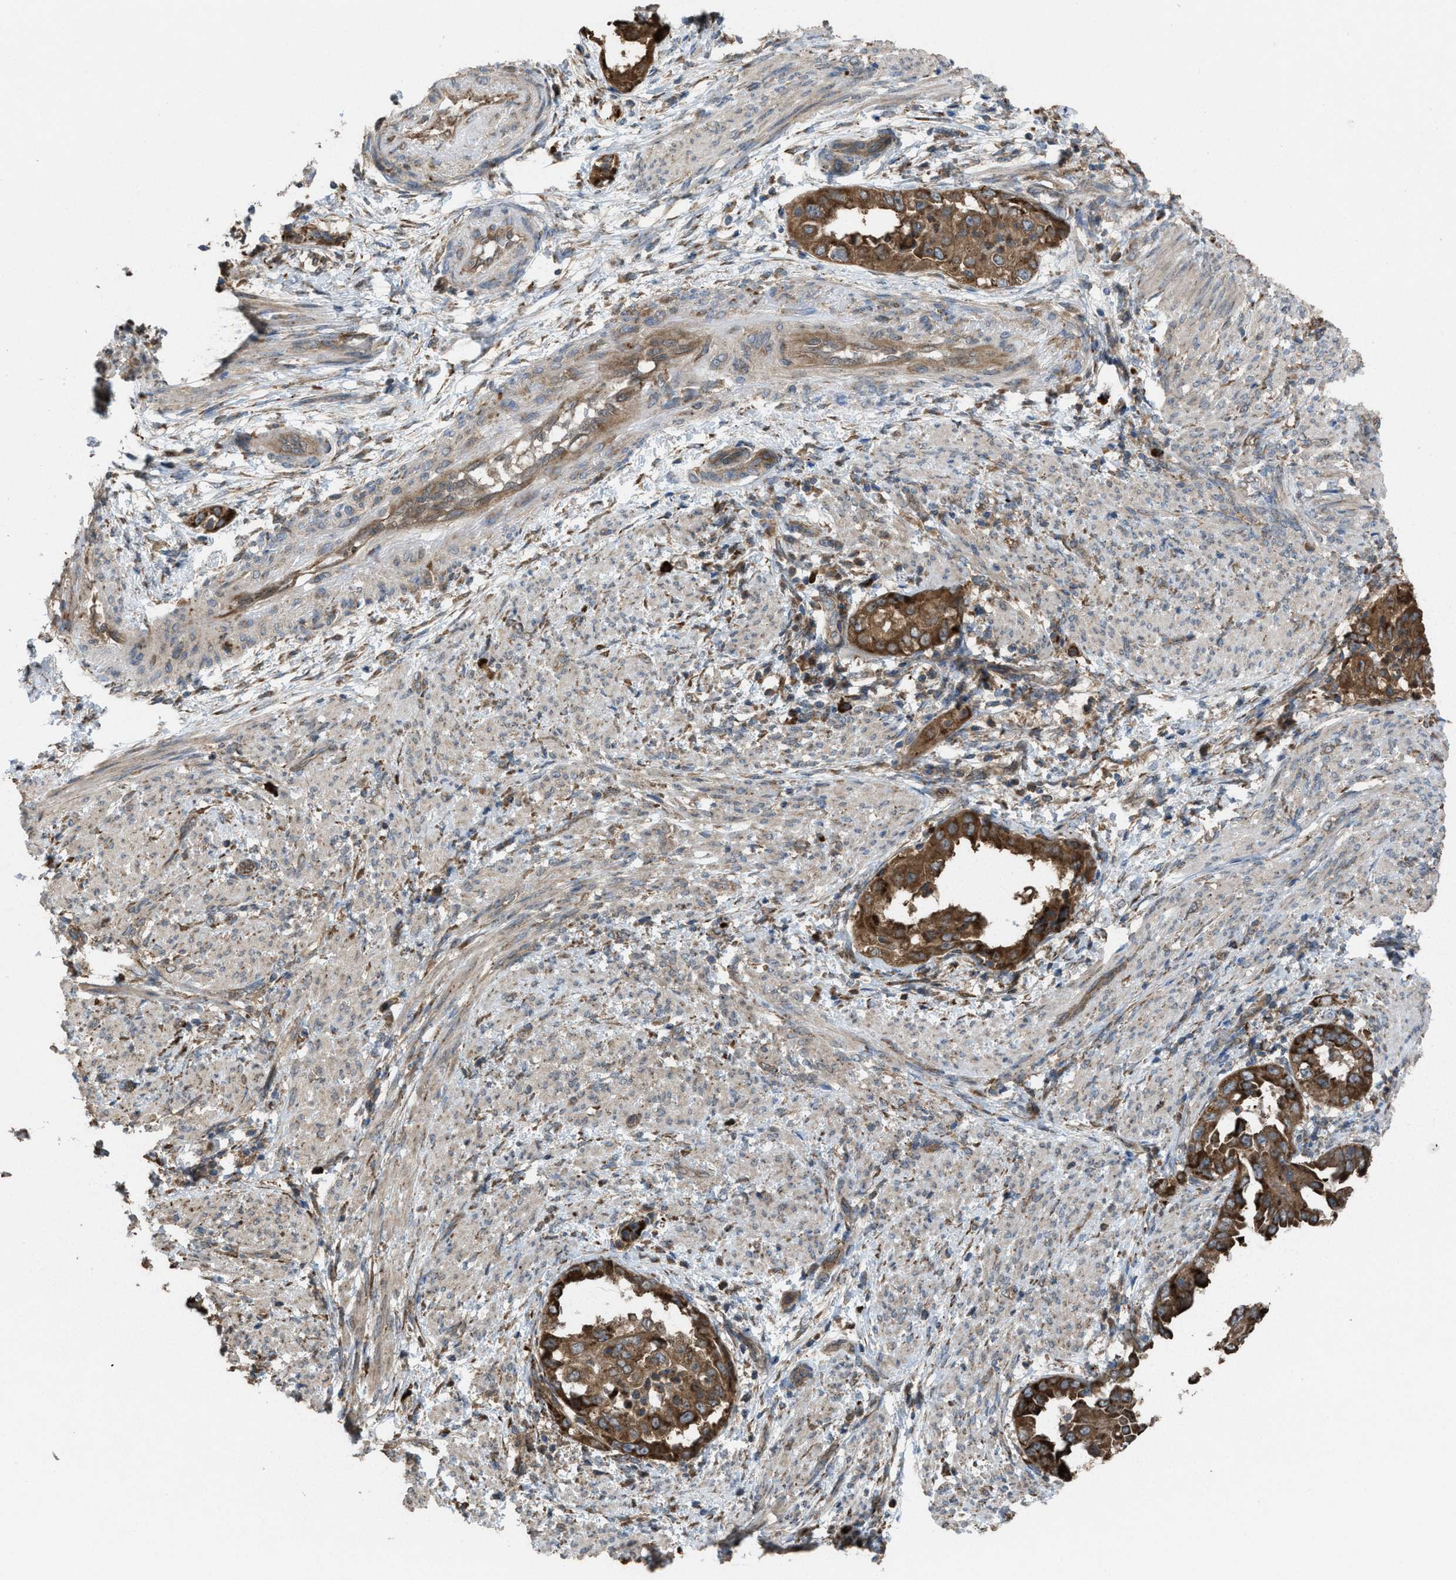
{"staining": {"intensity": "strong", "quantity": ">75%", "location": "cytoplasmic/membranous"}, "tissue": "endometrial cancer", "cell_type": "Tumor cells", "image_type": "cancer", "snomed": [{"axis": "morphology", "description": "Adenocarcinoma, NOS"}, {"axis": "topography", "description": "Endometrium"}], "caption": "Tumor cells demonstrate strong cytoplasmic/membranous expression in about >75% of cells in adenocarcinoma (endometrial).", "gene": "PLAA", "patient": {"sex": "female", "age": 85}}